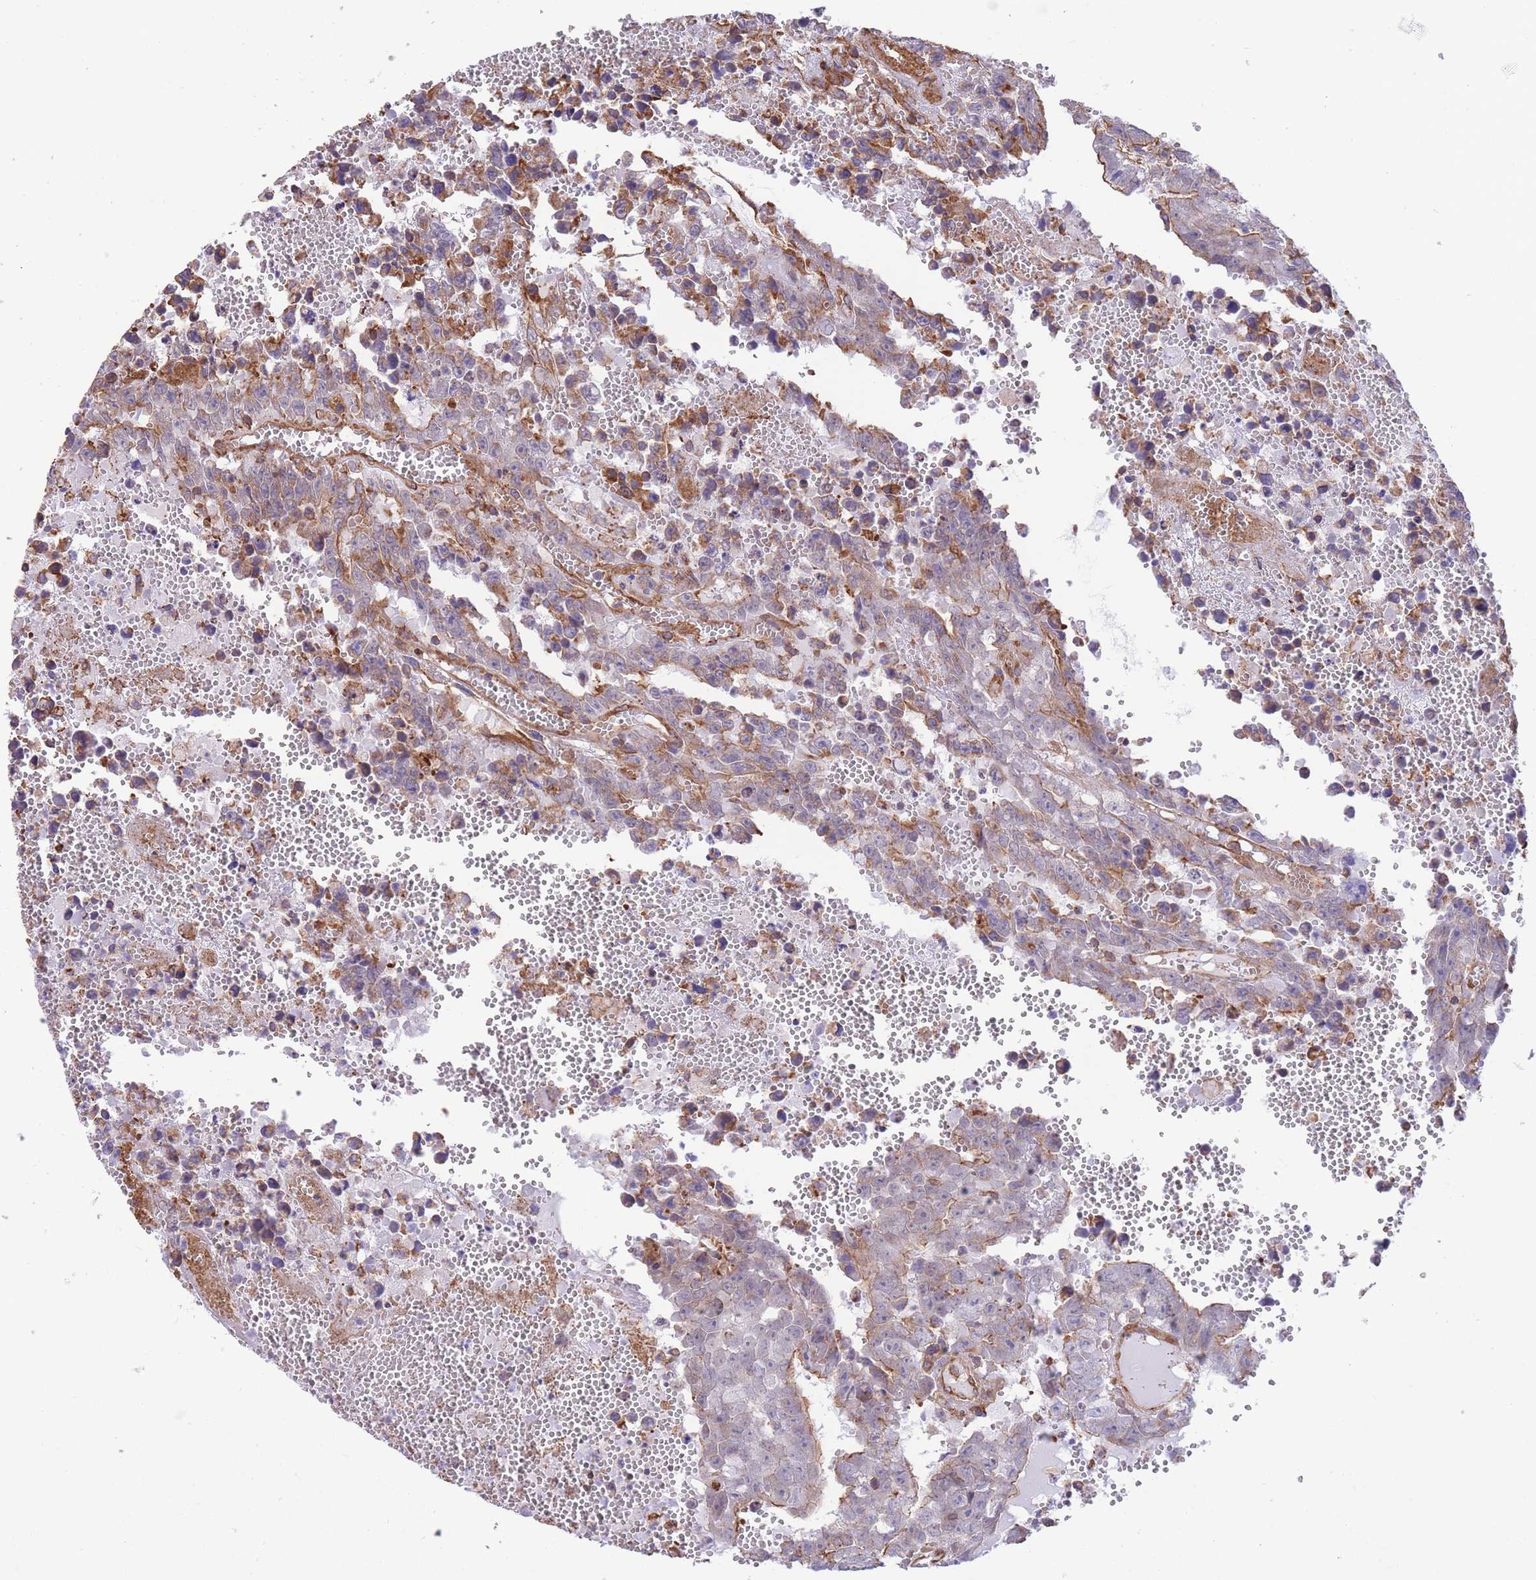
{"staining": {"intensity": "moderate", "quantity": "25%-75%", "location": "cytoplasmic/membranous"}, "tissue": "testis cancer", "cell_type": "Tumor cells", "image_type": "cancer", "snomed": [{"axis": "morphology", "description": "Carcinoma, Embryonal, NOS"}, {"axis": "topography", "description": "Testis"}], "caption": "Immunohistochemistry (IHC) of human embryonal carcinoma (testis) reveals medium levels of moderate cytoplasmic/membranous staining in about 25%-75% of tumor cells. The protein is shown in brown color, while the nuclei are stained blue.", "gene": "LRRN4CL", "patient": {"sex": "male", "age": 25}}